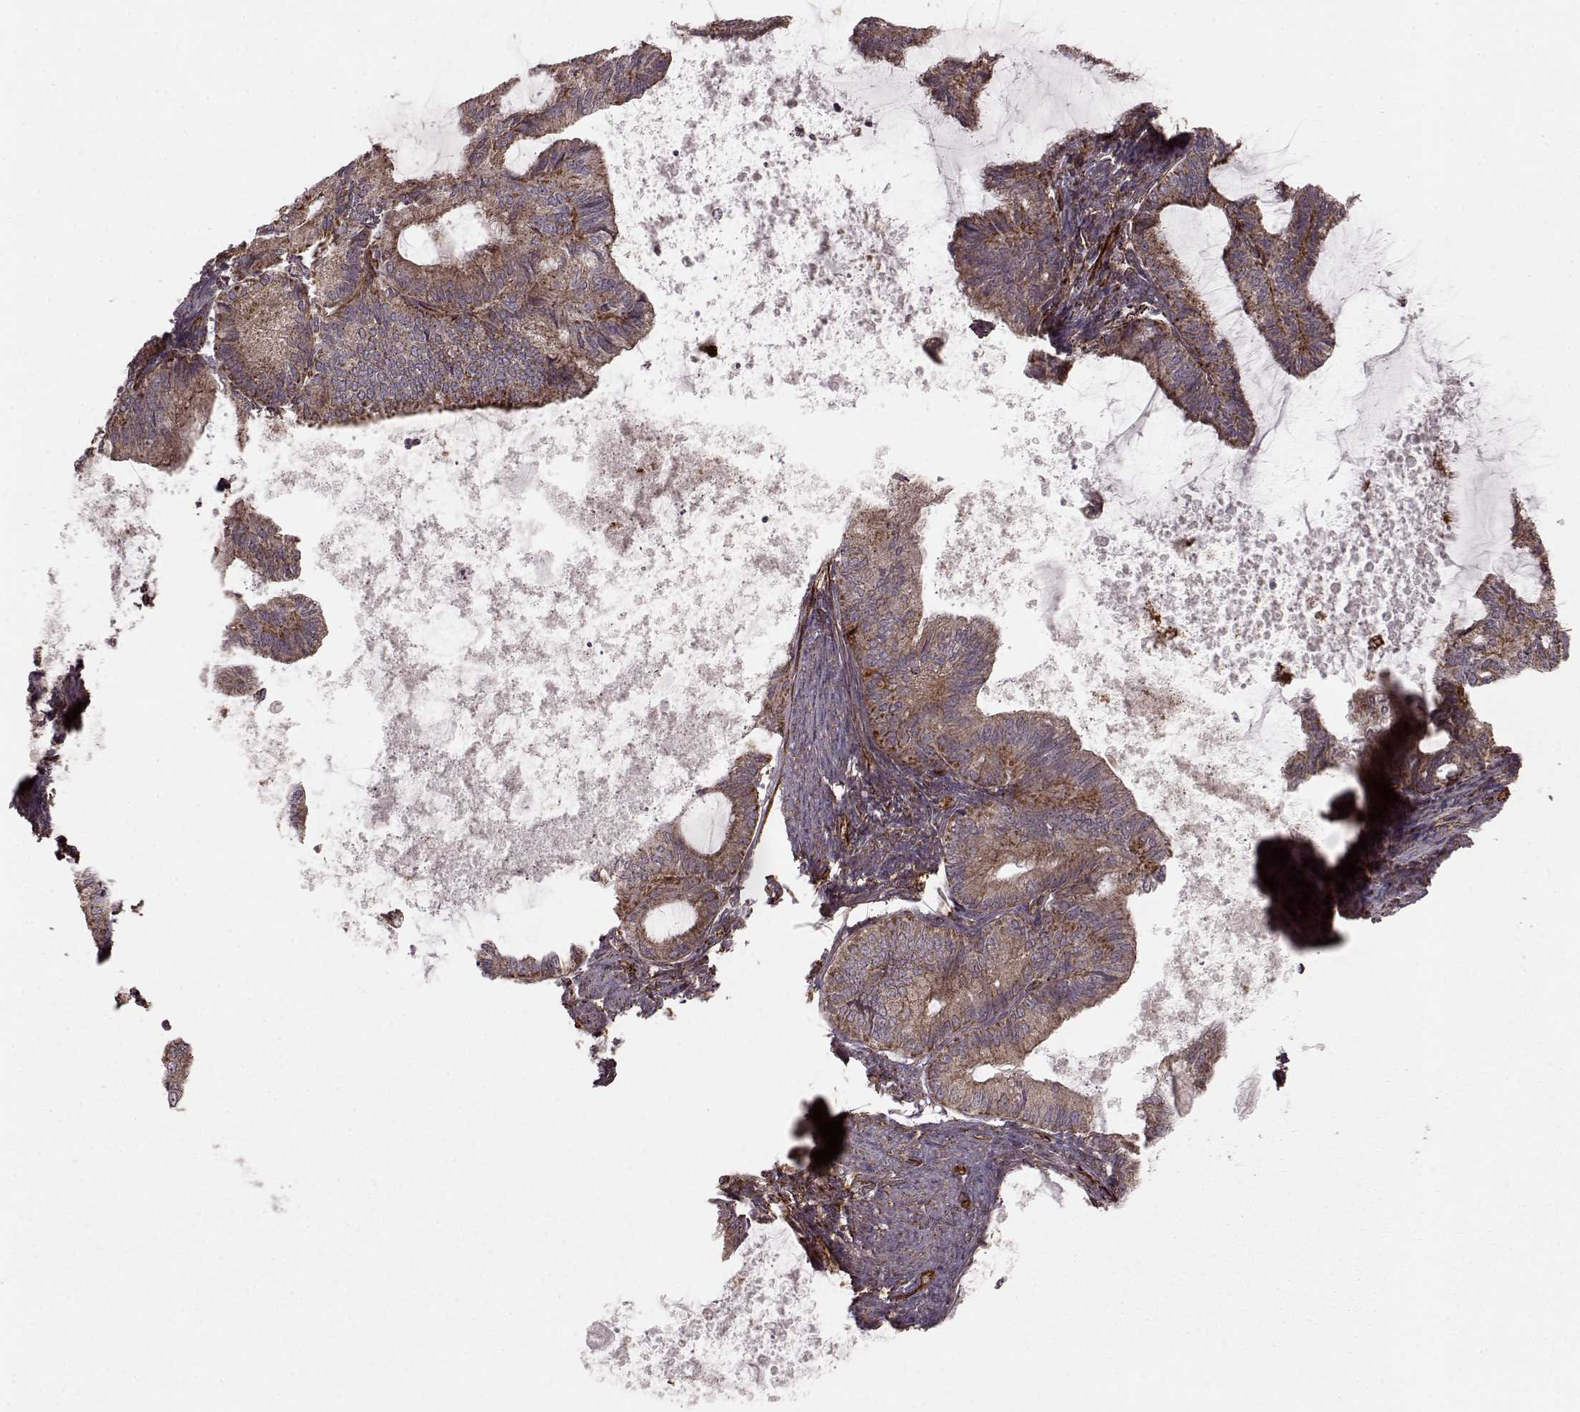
{"staining": {"intensity": "strong", "quantity": "25%-75%", "location": "cytoplasmic/membranous"}, "tissue": "endometrial cancer", "cell_type": "Tumor cells", "image_type": "cancer", "snomed": [{"axis": "morphology", "description": "Adenocarcinoma, NOS"}, {"axis": "topography", "description": "Endometrium"}], "caption": "Immunohistochemical staining of human endometrial cancer demonstrates high levels of strong cytoplasmic/membranous positivity in approximately 25%-75% of tumor cells.", "gene": "FXN", "patient": {"sex": "female", "age": 86}}